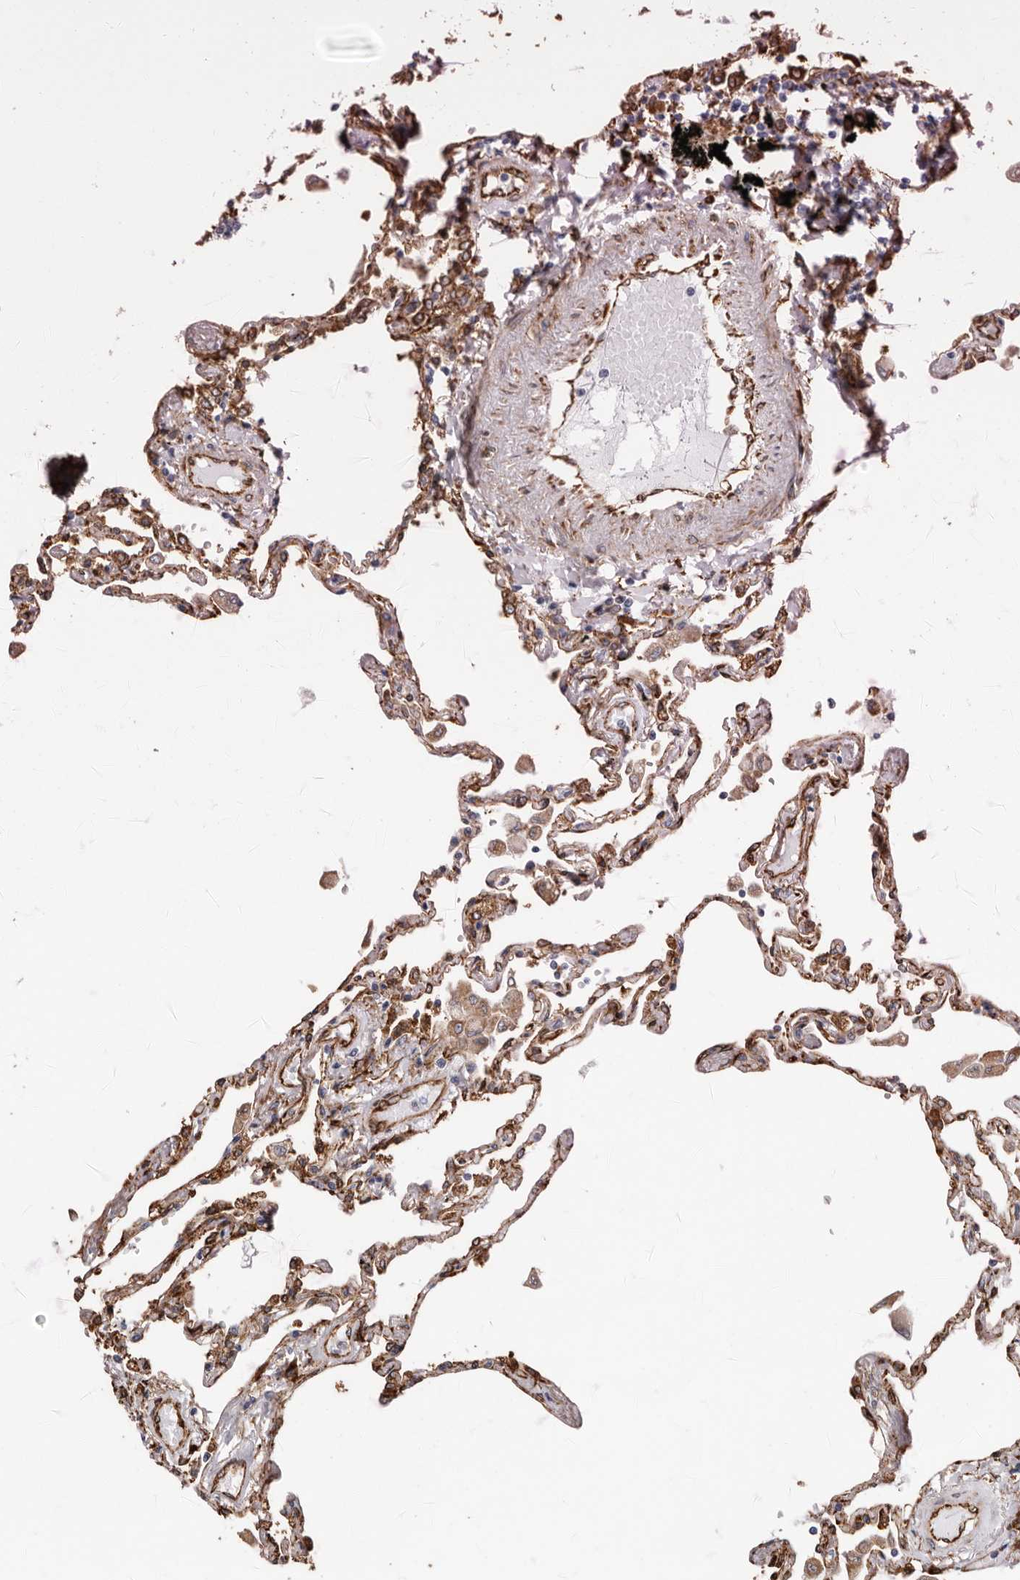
{"staining": {"intensity": "moderate", "quantity": ">75%", "location": "cytoplasmic/membranous"}, "tissue": "lung", "cell_type": "Alveolar cells", "image_type": "normal", "snomed": [{"axis": "morphology", "description": "Normal tissue, NOS"}, {"axis": "topography", "description": "Lung"}], "caption": "Protein expression by IHC demonstrates moderate cytoplasmic/membranous expression in approximately >75% of alveolar cells in normal lung.", "gene": "SEMA3E", "patient": {"sex": "female", "age": 67}}